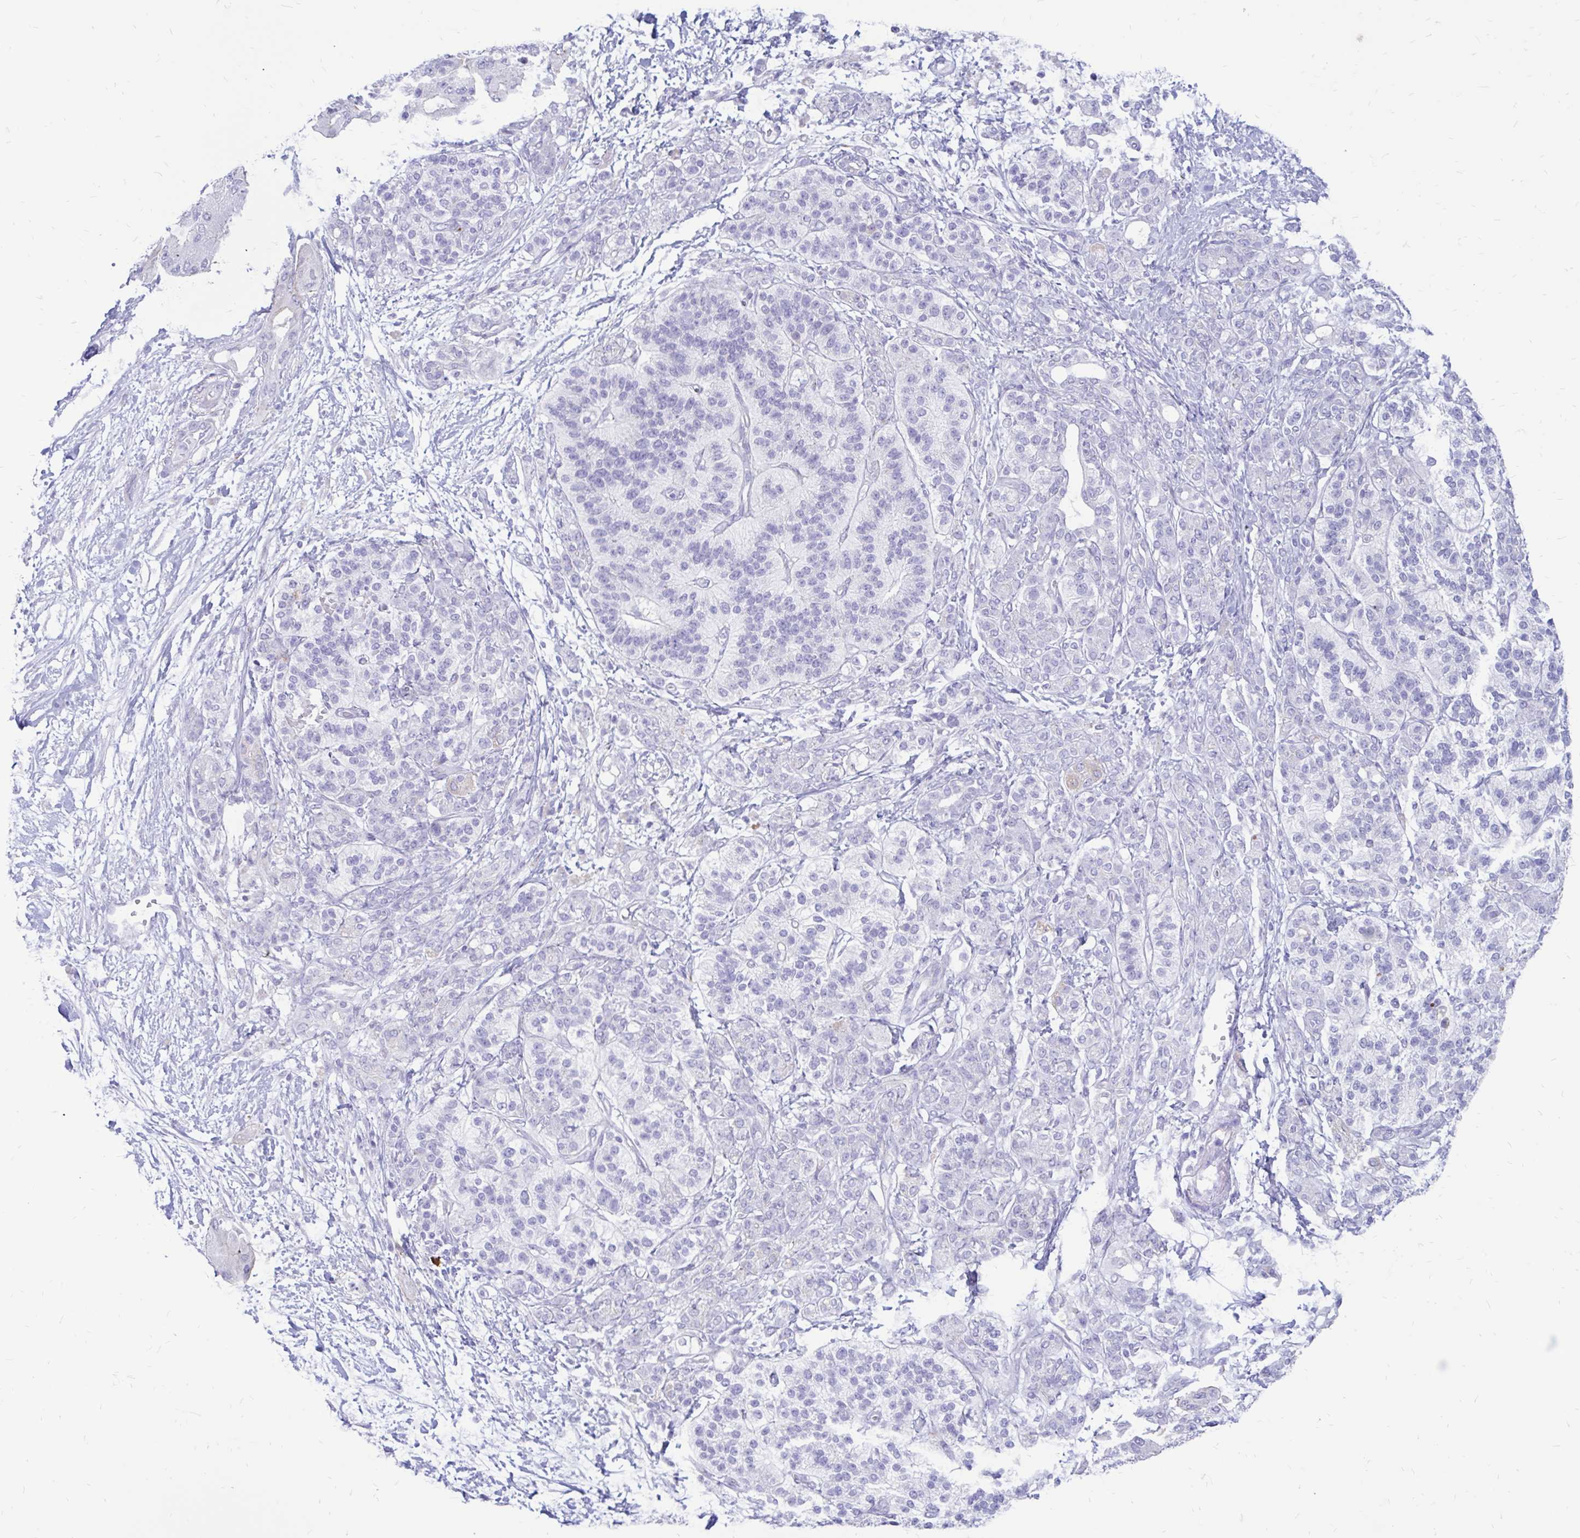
{"staining": {"intensity": "negative", "quantity": "none", "location": "none"}, "tissue": "pancreatic cancer", "cell_type": "Tumor cells", "image_type": "cancer", "snomed": [{"axis": "morphology", "description": "Adenocarcinoma, NOS"}, {"axis": "topography", "description": "Pancreas"}], "caption": "Immunohistochemistry of pancreatic cancer reveals no positivity in tumor cells. (DAB (3,3'-diaminobenzidine) immunohistochemistry (IHC) visualized using brightfield microscopy, high magnification).", "gene": "IGSF5", "patient": {"sex": "male", "age": 57}}